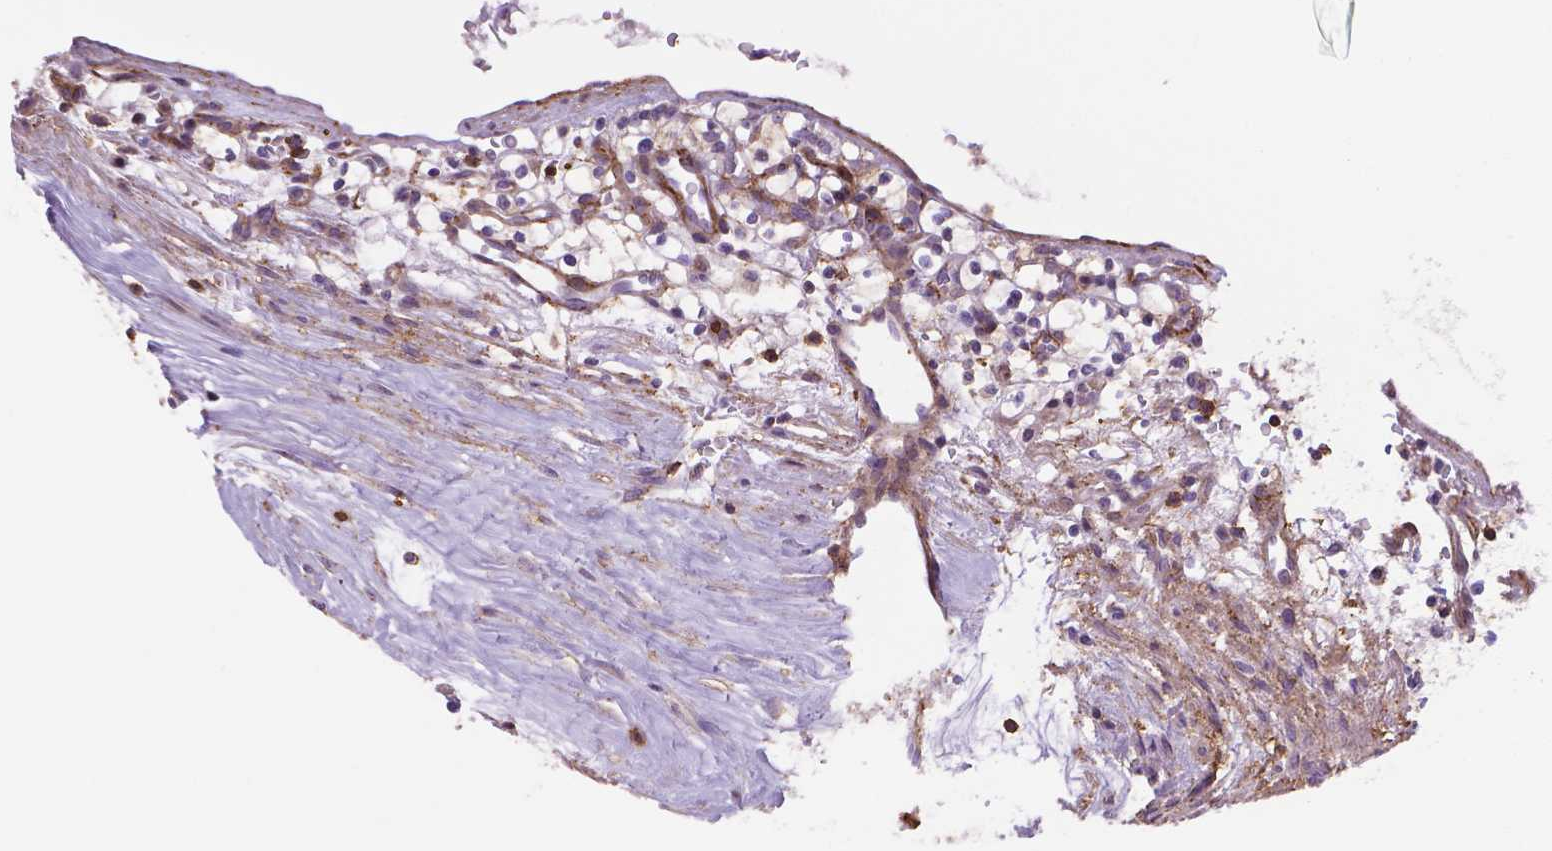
{"staining": {"intensity": "negative", "quantity": "none", "location": "none"}, "tissue": "renal cancer", "cell_type": "Tumor cells", "image_type": "cancer", "snomed": [{"axis": "morphology", "description": "Adenocarcinoma, NOS"}, {"axis": "topography", "description": "Kidney"}], "caption": "Tumor cells show no significant protein positivity in renal adenocarcinoma. (Immunohistochemistry (ihc), brightfield microscopy, high magnification).", "gene": "ACAD10", "patient": {"sex": "female", "age": 64}}